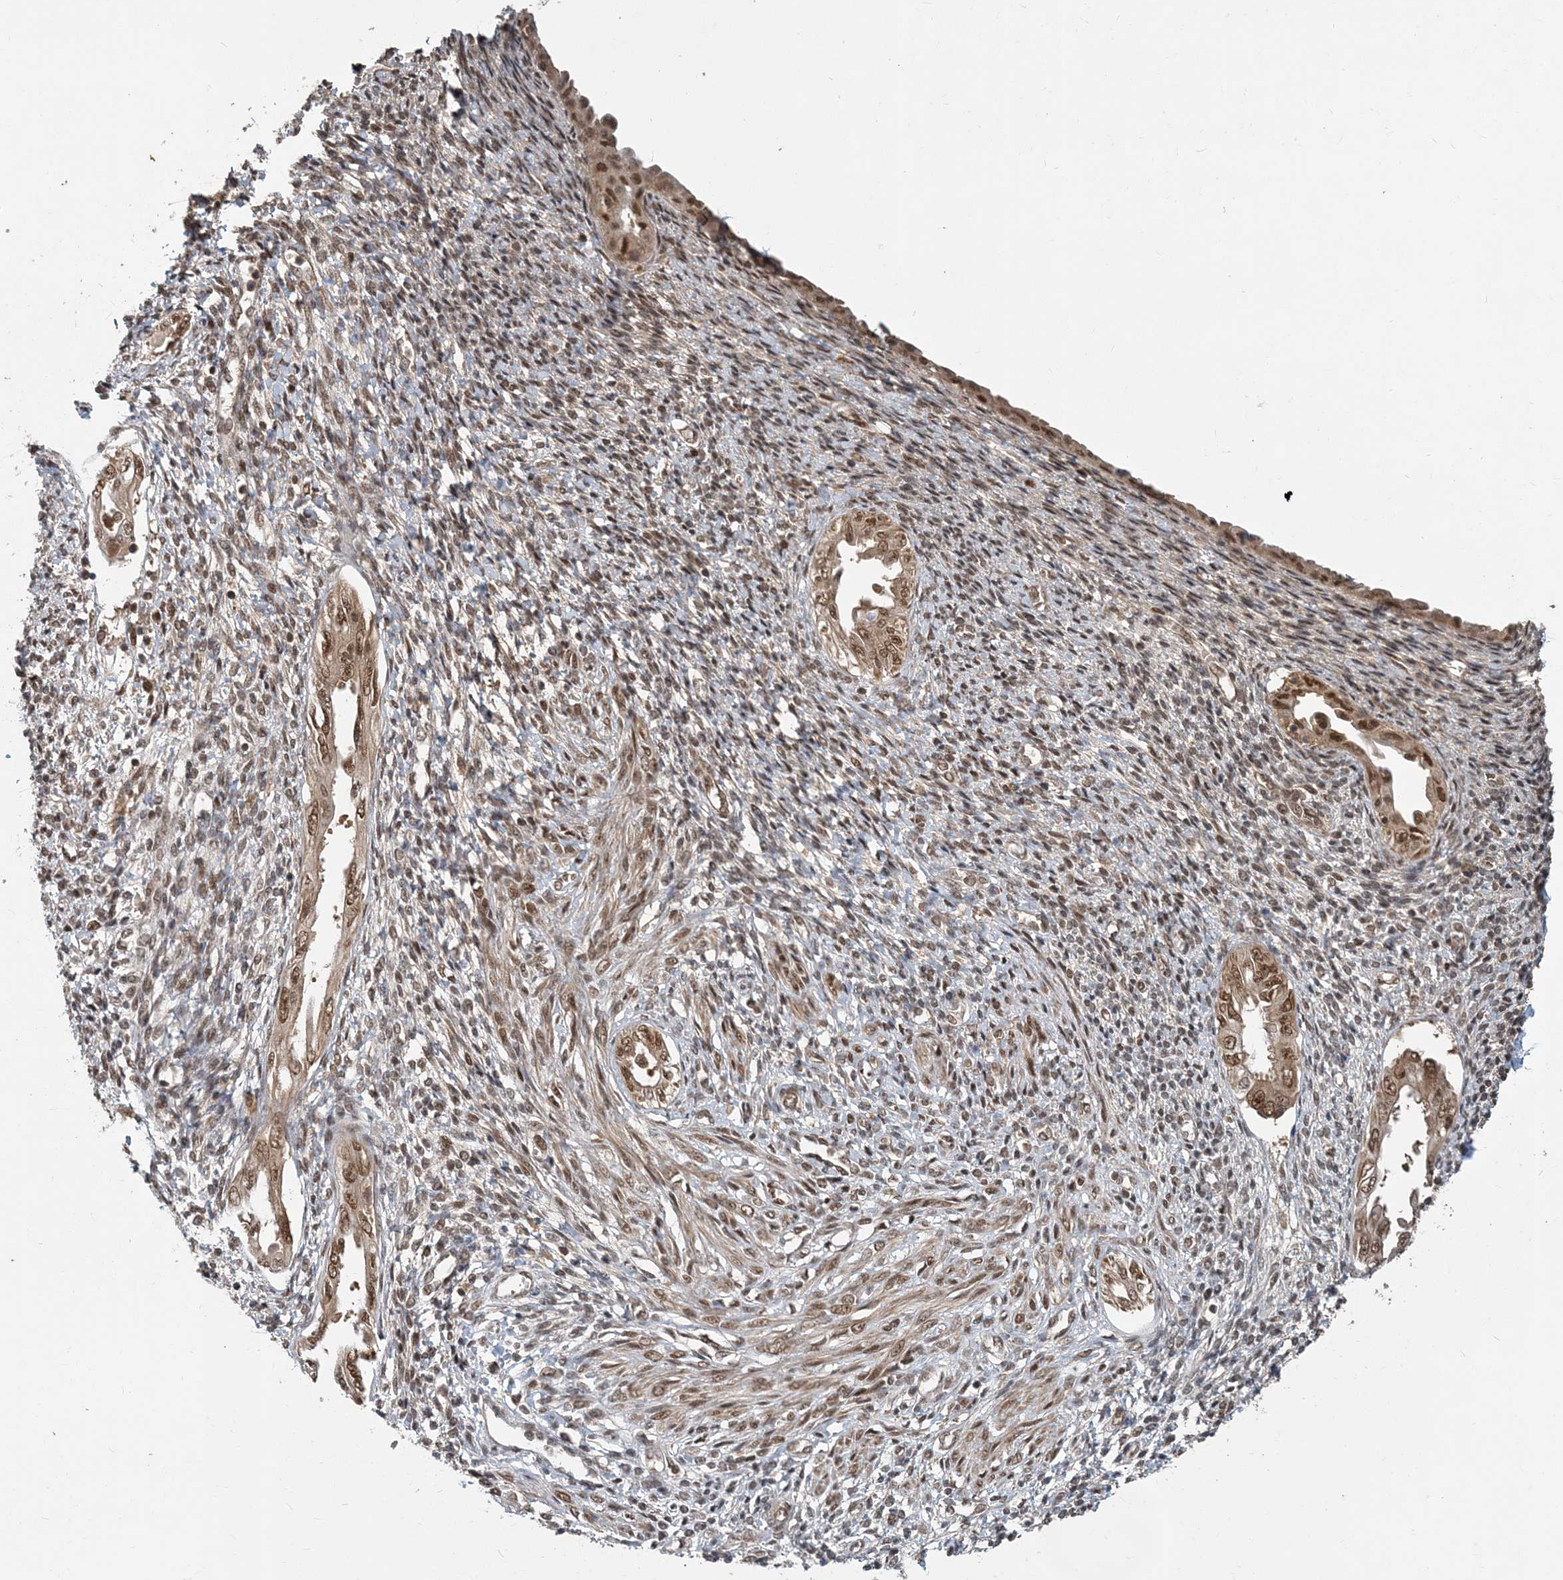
{"staining": {"intensity": "moderate", "quantity": ">75%", "location": "nuclear"}, "tissue": "endometrium", "cell_type": "Cells in endometrial stroma", "image_type": "normal", "snomed": [{"axis": "morphology", "description": "Normal tissue, NOS"}, {"axis": "topography", "description": "Endometrium"}], "caption": "Human endometrium stained with a protein marker reveals moderate staining in cells in endometrial stroma.", "gene": "COPS7B", "patient": {"sex": "female", "age": 66}}